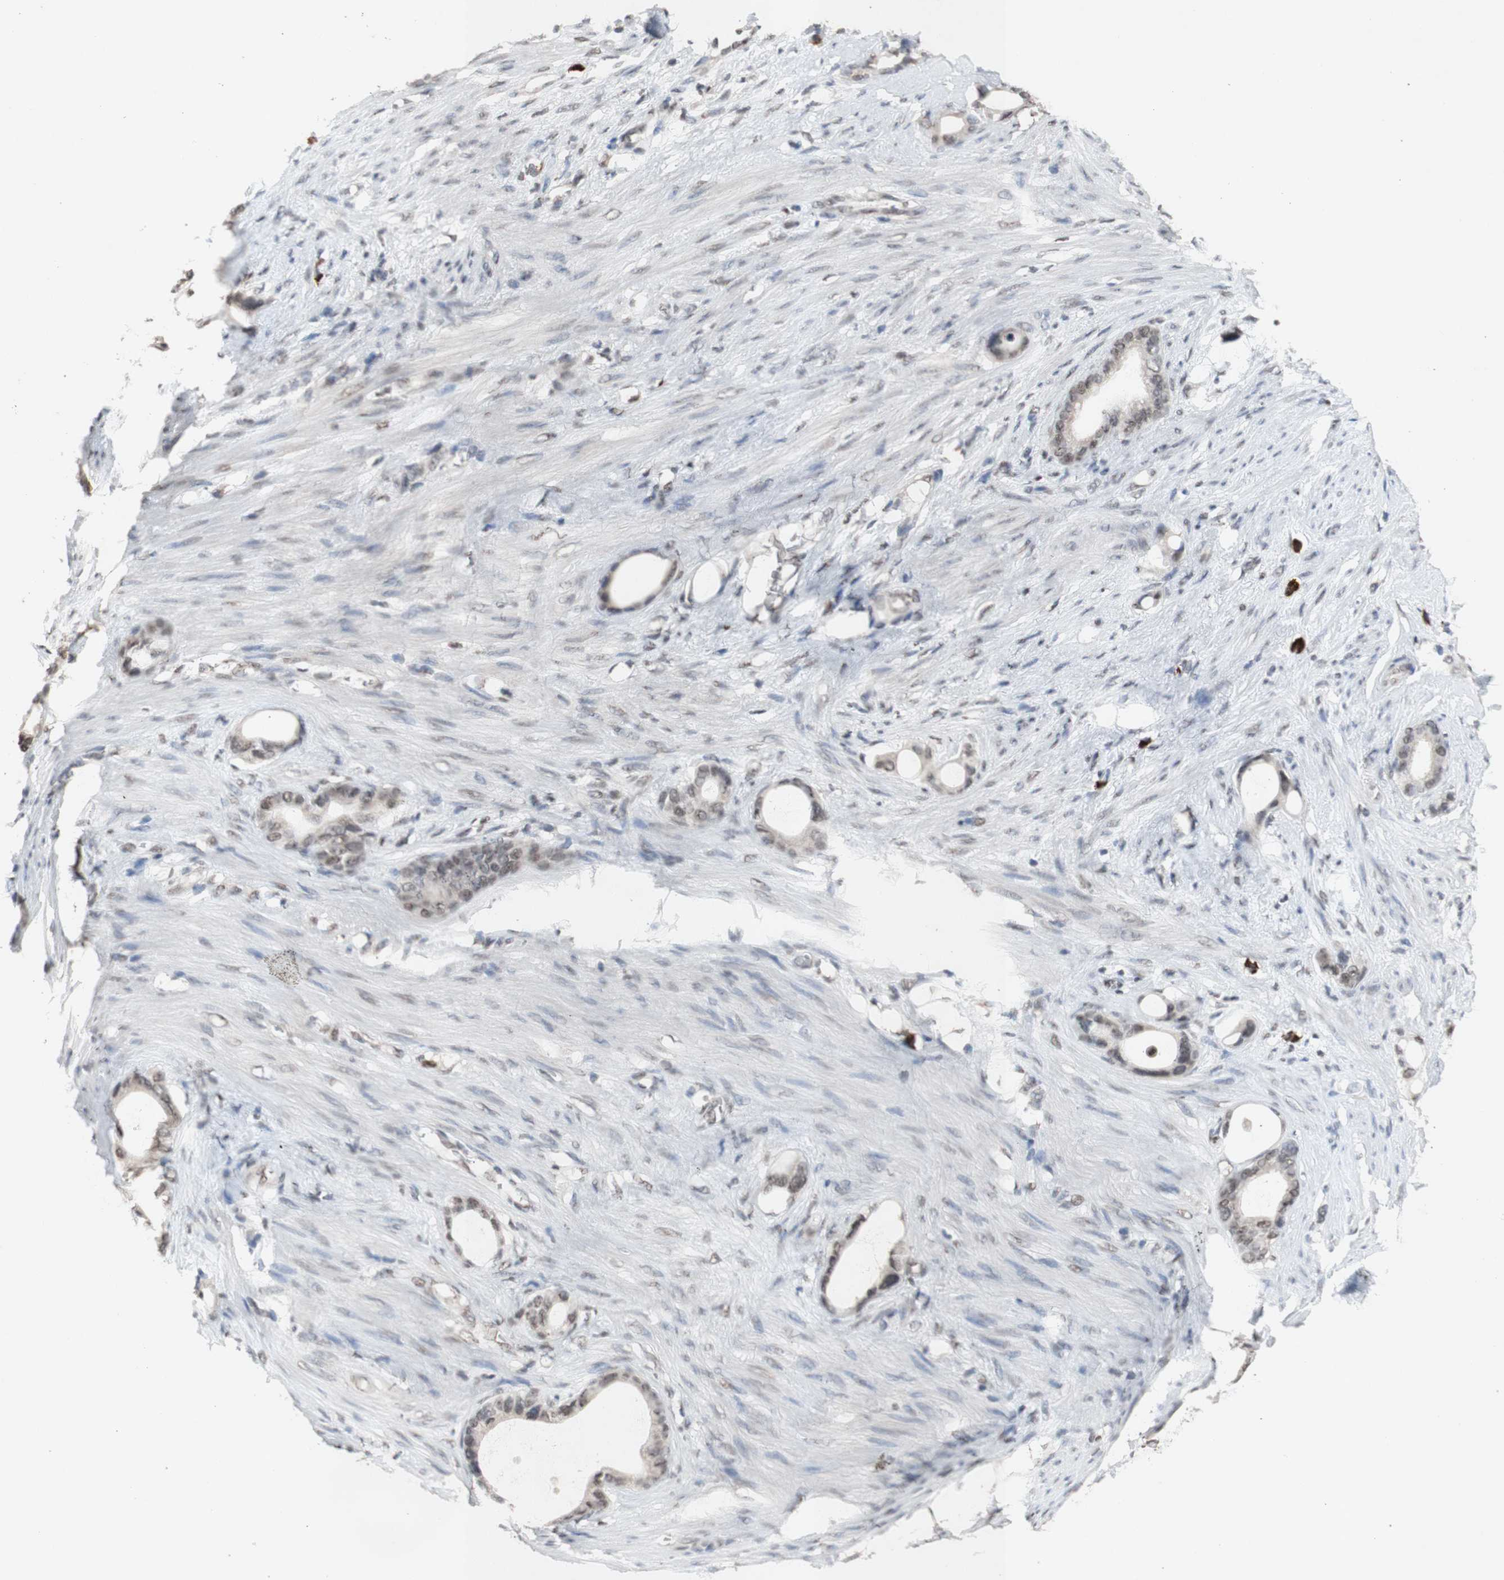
{"staining": {"intensity": "weak", "quantity": ">75%", "location": "nuclear"}, "tissue": "stomach cancer", "cell_type": "Tumor cells", "image_type": "cancer", "snomed": [{"axis": "morphology", "description": "Adenocarcinoma, NOS"}, {"axis": "topography", "description": "Stomach"}], "caption": "DAB (3,3'-diaminobenzidine) immunohistochemical staining of human adenocarcinoma (stomach) displays weak nuclear protein expression in approximately >75% of tumor cells.", "gene": "SFPQ", "patient": {"sex": "female", "age": 75}}